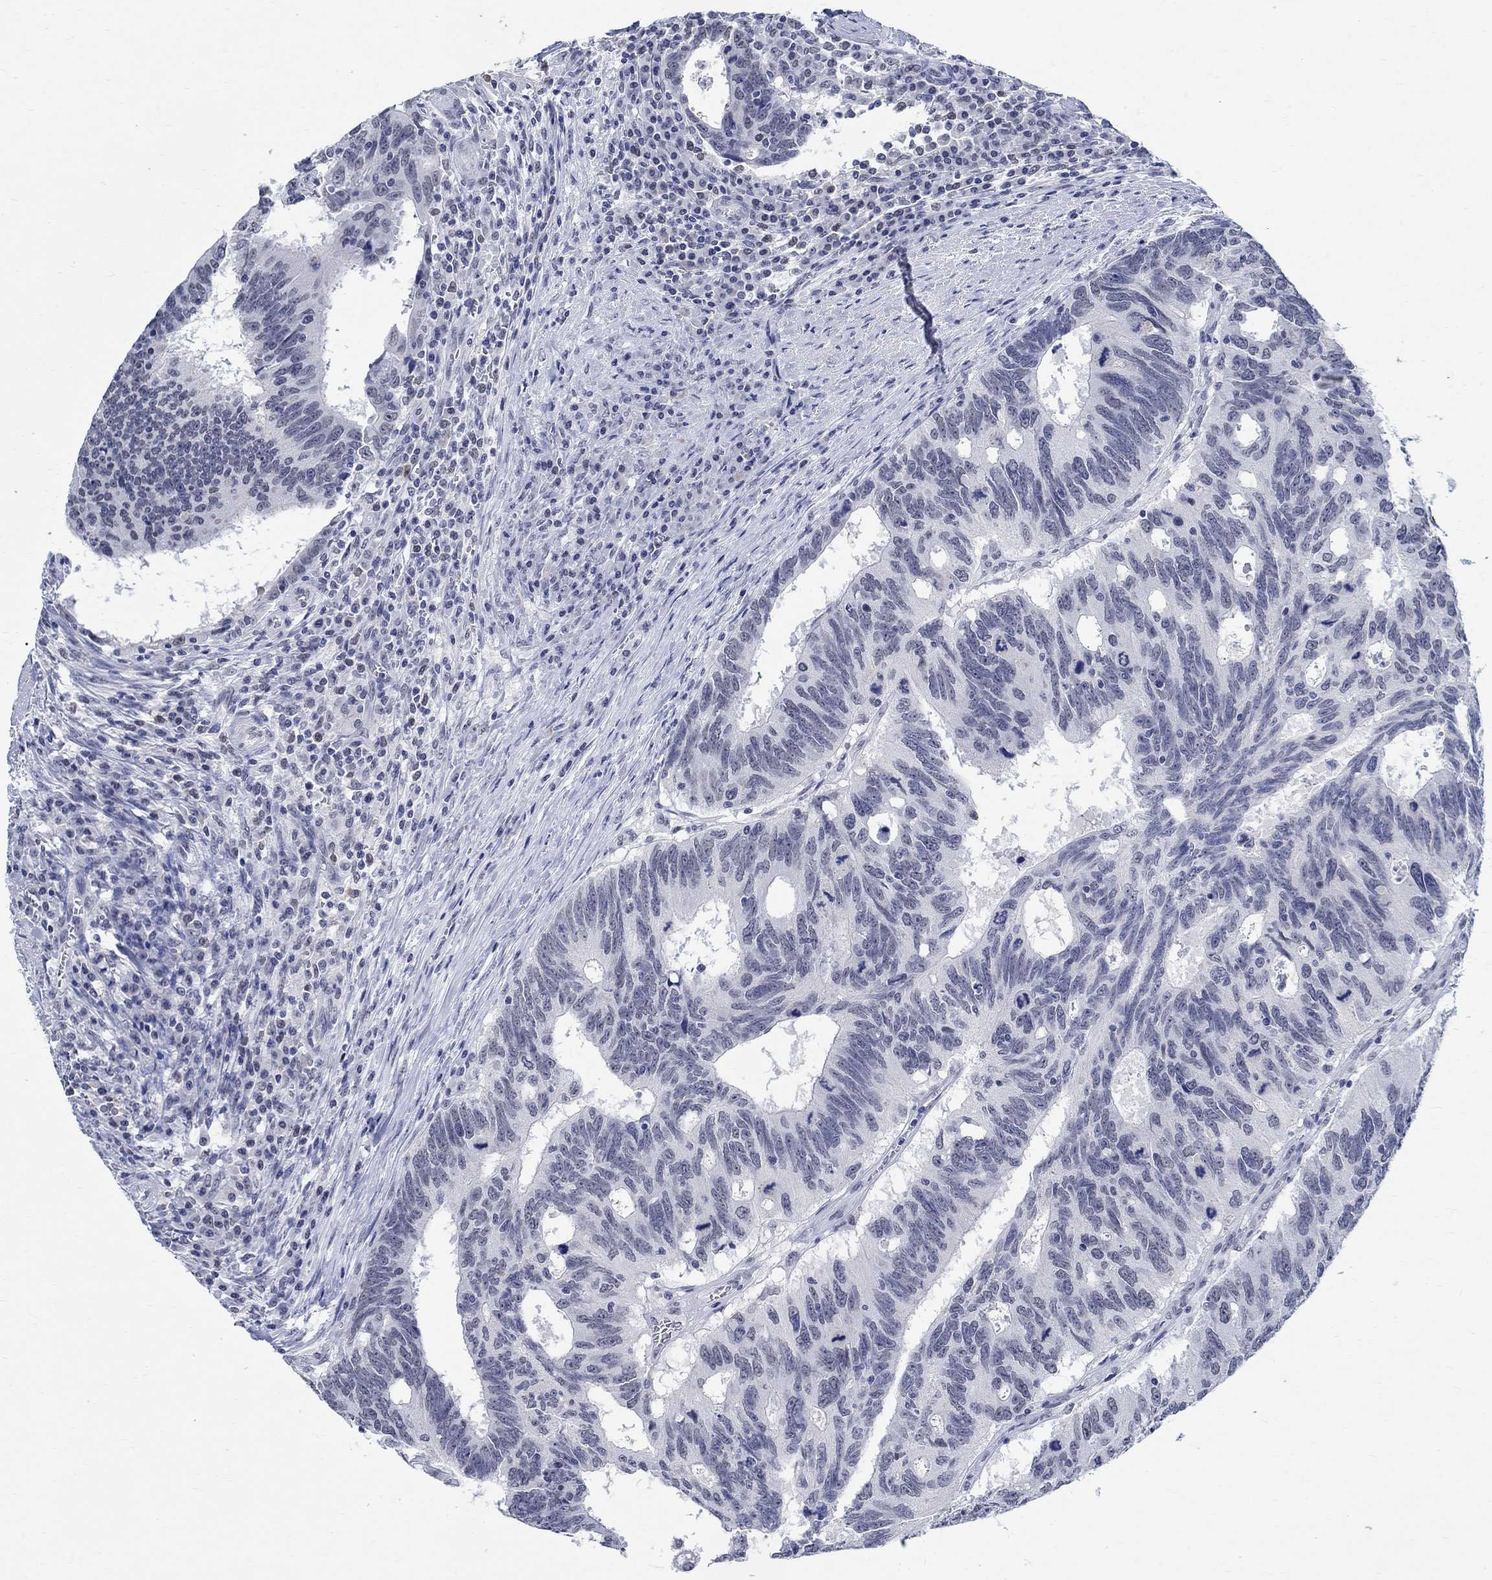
{"staining": {"intensity": "negative", "quantity": "none", "location": "none"}, "tissue": "colorectal cancer", "cell_type": "Tumor cells", "image_type": "cancer", "snomed": [{"axis": "morphology", "description": "Adenocarcinoma, NOS"}, {"axis": "topography", "description": "Colon"}], "caption": "An image of human adenocarcinoma (colorectal) is negative for staining in tumor cells.", "gene": "ANKS1B", "patient": {"sex": "female", "age": 77}}